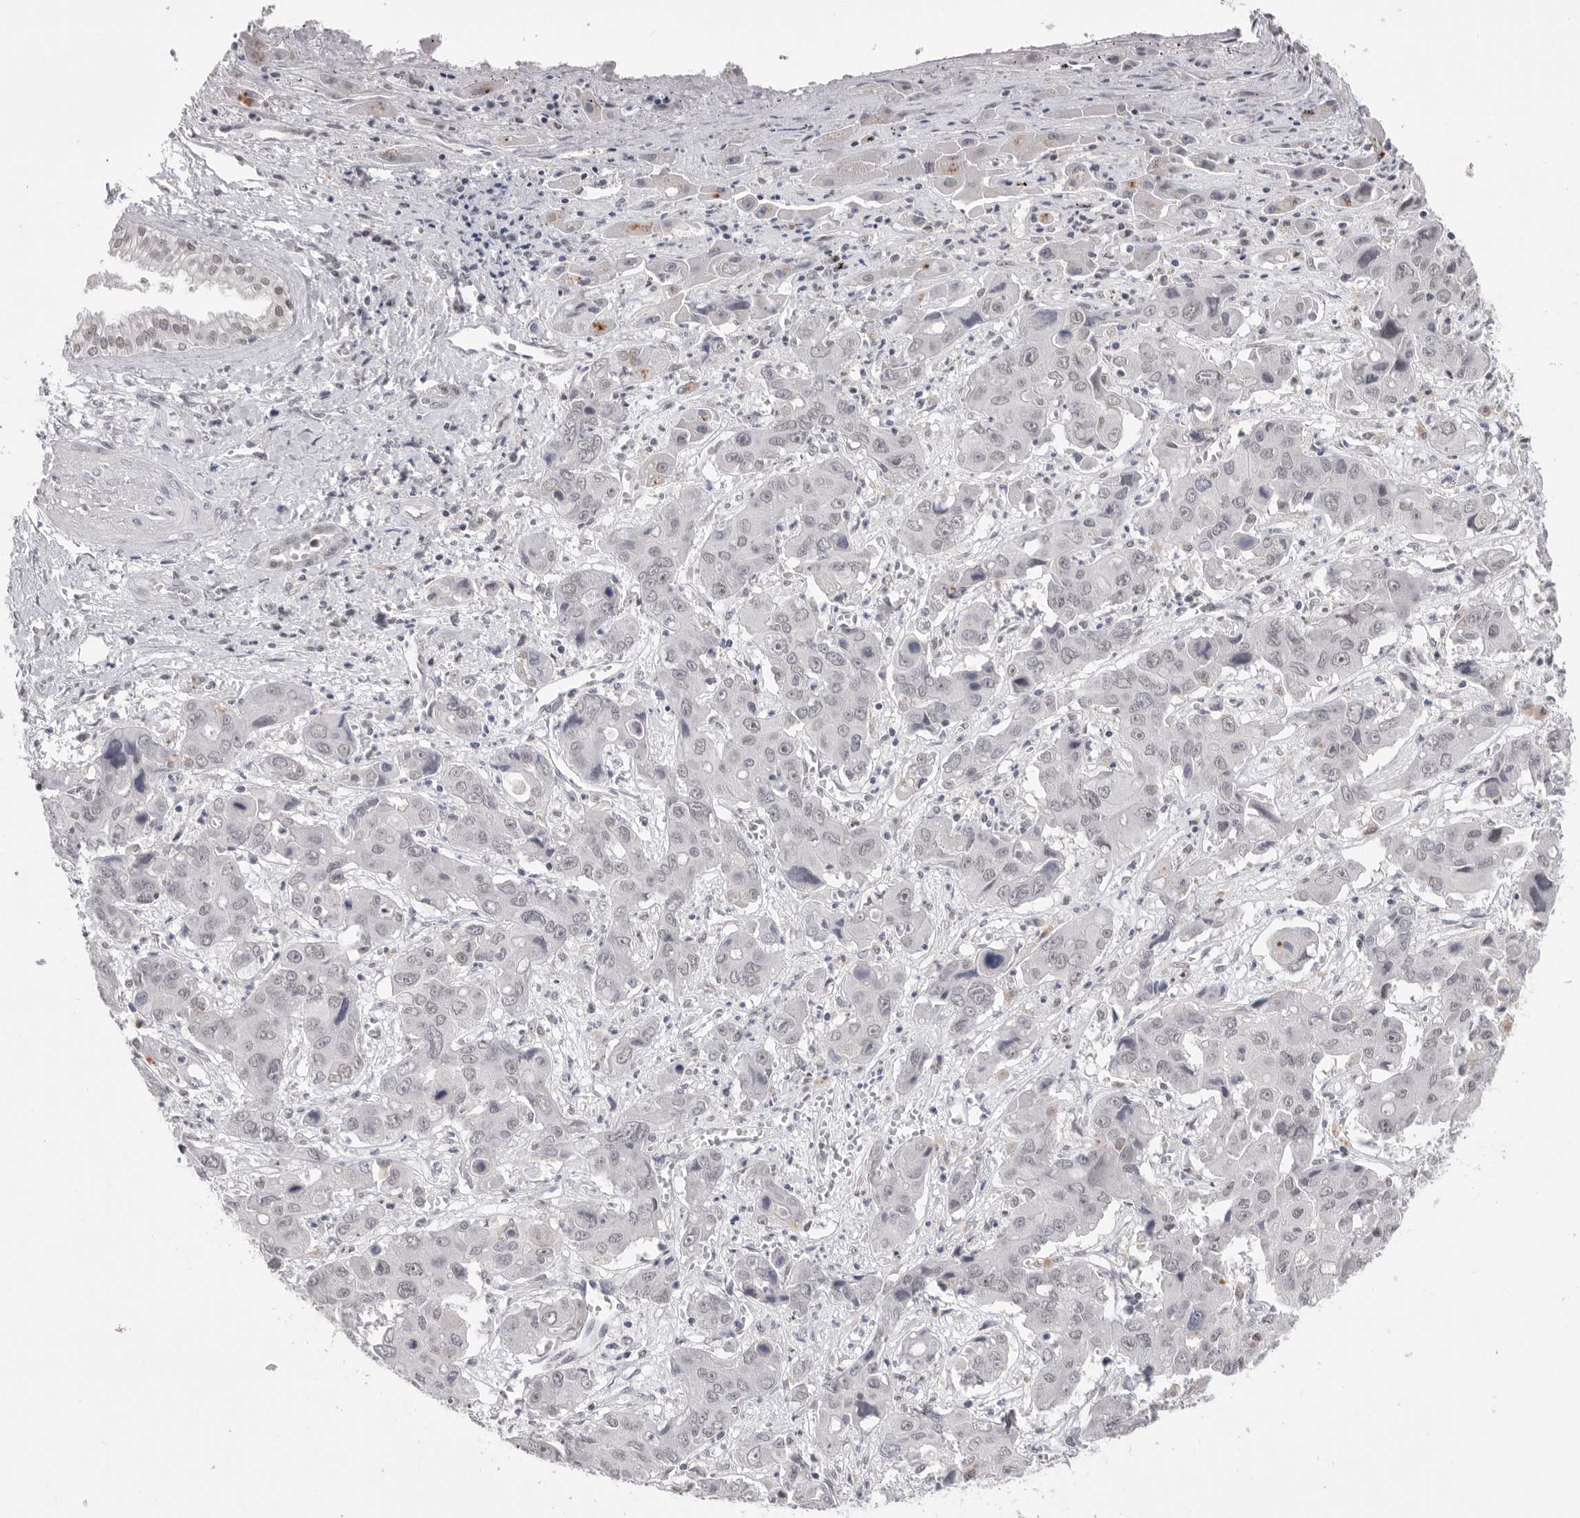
{"staining": {"intensity": "negative", "quantity": "none", "location": "none"}, "tissue": "liver cancer", "cell_type": "Tumor cells", "image_type": "cancer", "snomed": [{"axis": "morphology", "description": "Cholangiocarcinoma"}, {"axis": "topography", "description": "Liver"}], "caption": "High magnification brightfield microscopy of cholangiocarcinoma (liver) stained with DAB (3,3'-diaminobenzidine) (brown) and counterstained with hematoxylin (blue): tumor cells show no significant expression.", "gene": "BCLAF3", "patient": {"sex": "male", "age": 67}}